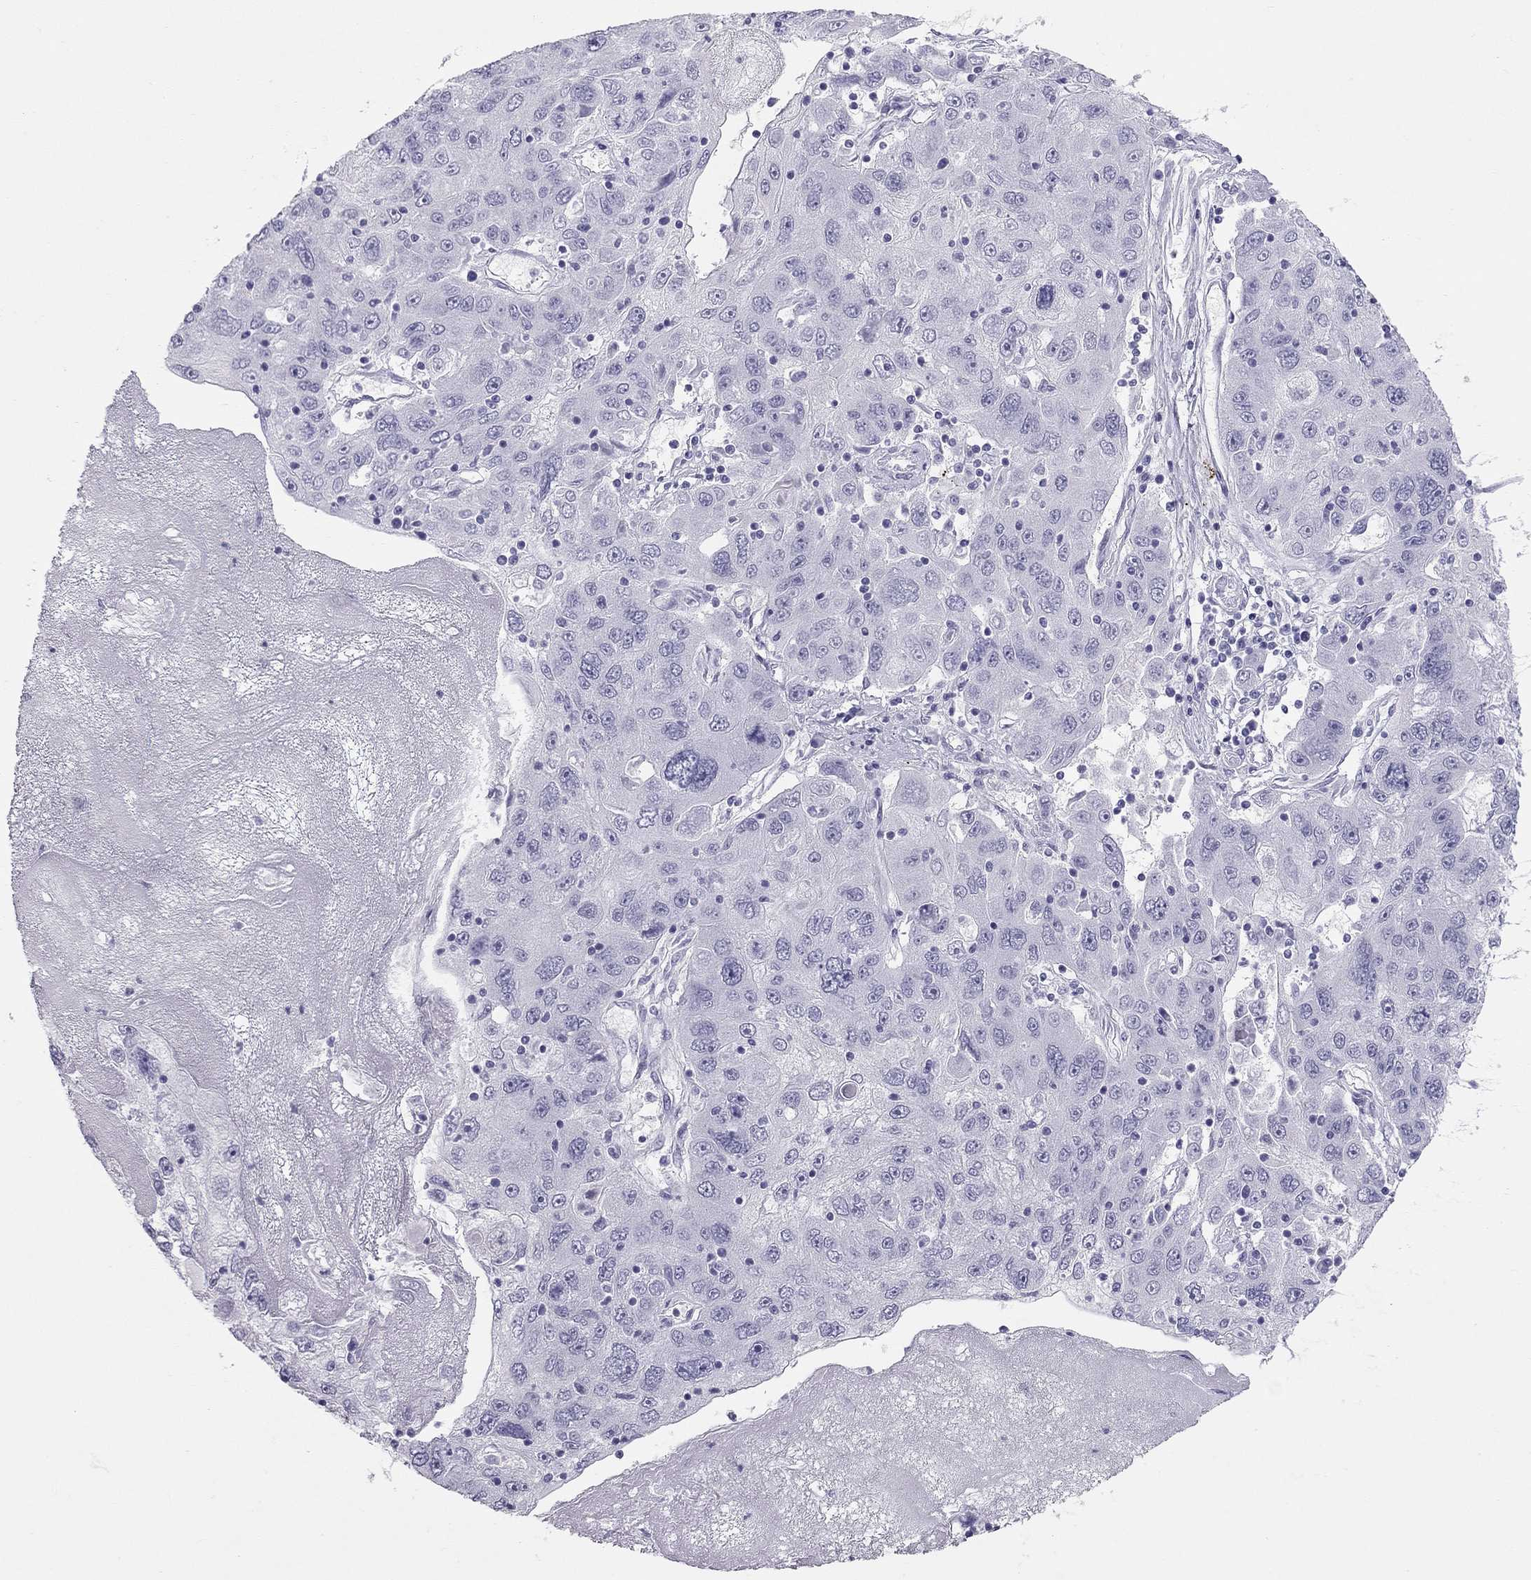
{"staining": {"intensity": "negative", "quantity": "none", "location": "none"}, "tissue": "stomach cancer", "cell_type": "Tumor cells", "image_type": "cancer", "snomed": [{"axis": "morphology", "description": "Adenocarcinoma, NOS"}, {"axis": "topography", "description": "Stomach"}], "caption": "Image shows no significant protein staining in tumor cells of stomach adenocarcinoma.", "gene": "TRPM3", "patient": {"sex": "male", "age": 56}}